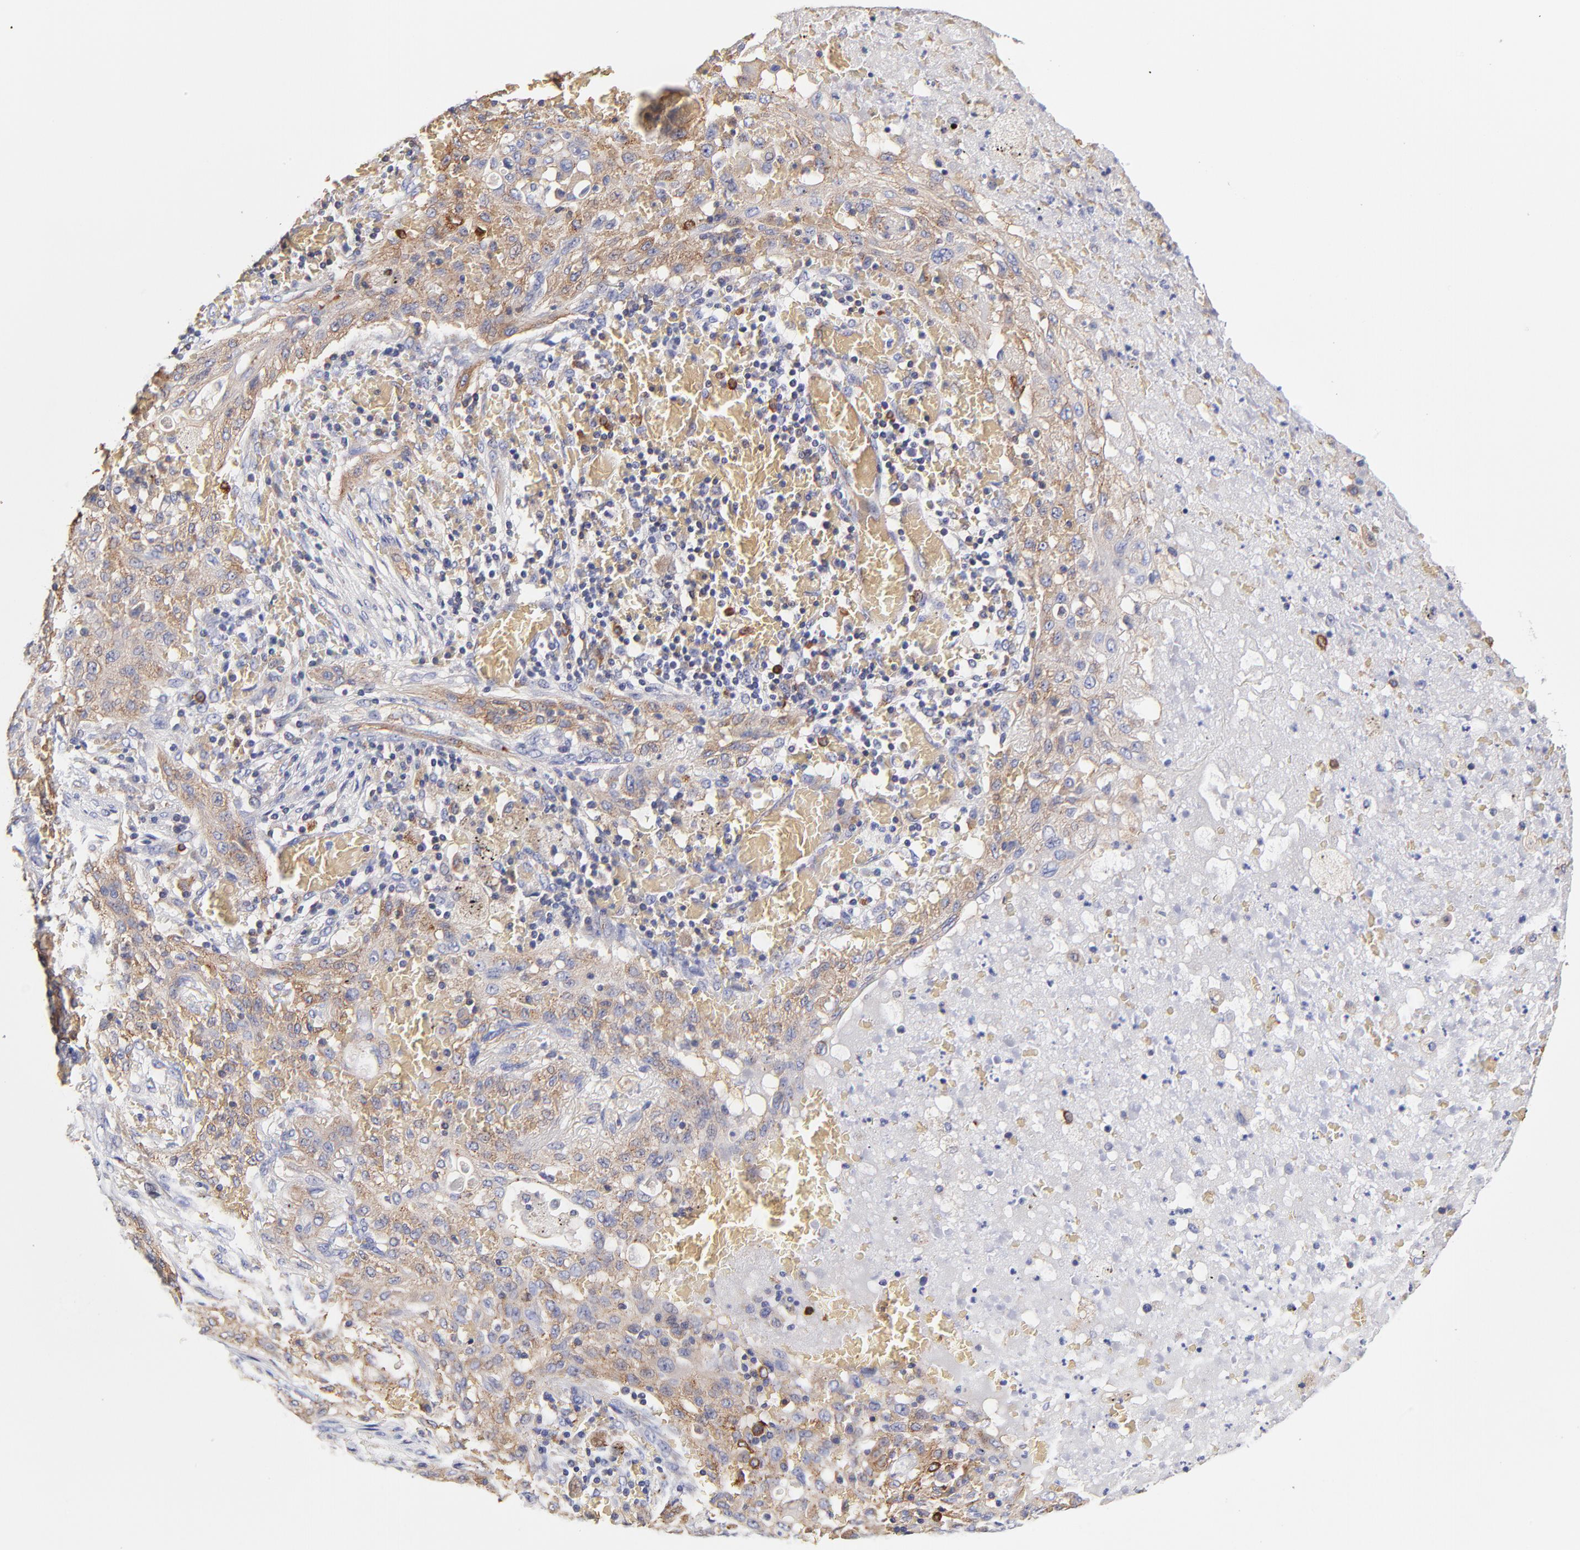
{"staining": {"intensity": "moderate", "quantity": ">75%", "location": "cytoplasmic/membranous"}, "tissue": "lung cancer", "cell_type": "Tumor cells", "image_type": "cancer", "snomed": [{"axis": "morphology", "description": "Squamous cell carcinoma, NOS"}, {"axis": "topography", "description": "Lung"}], "caption": "A micrograph showing moderate cytoplasmic/membranous staining in about >75% of tumor cells in lung squamous cell carcinoma, as visualized by brown immunohistochemical staining.", "gene": "CD2AP", "patient": {"sex": "female", "age": 47}}